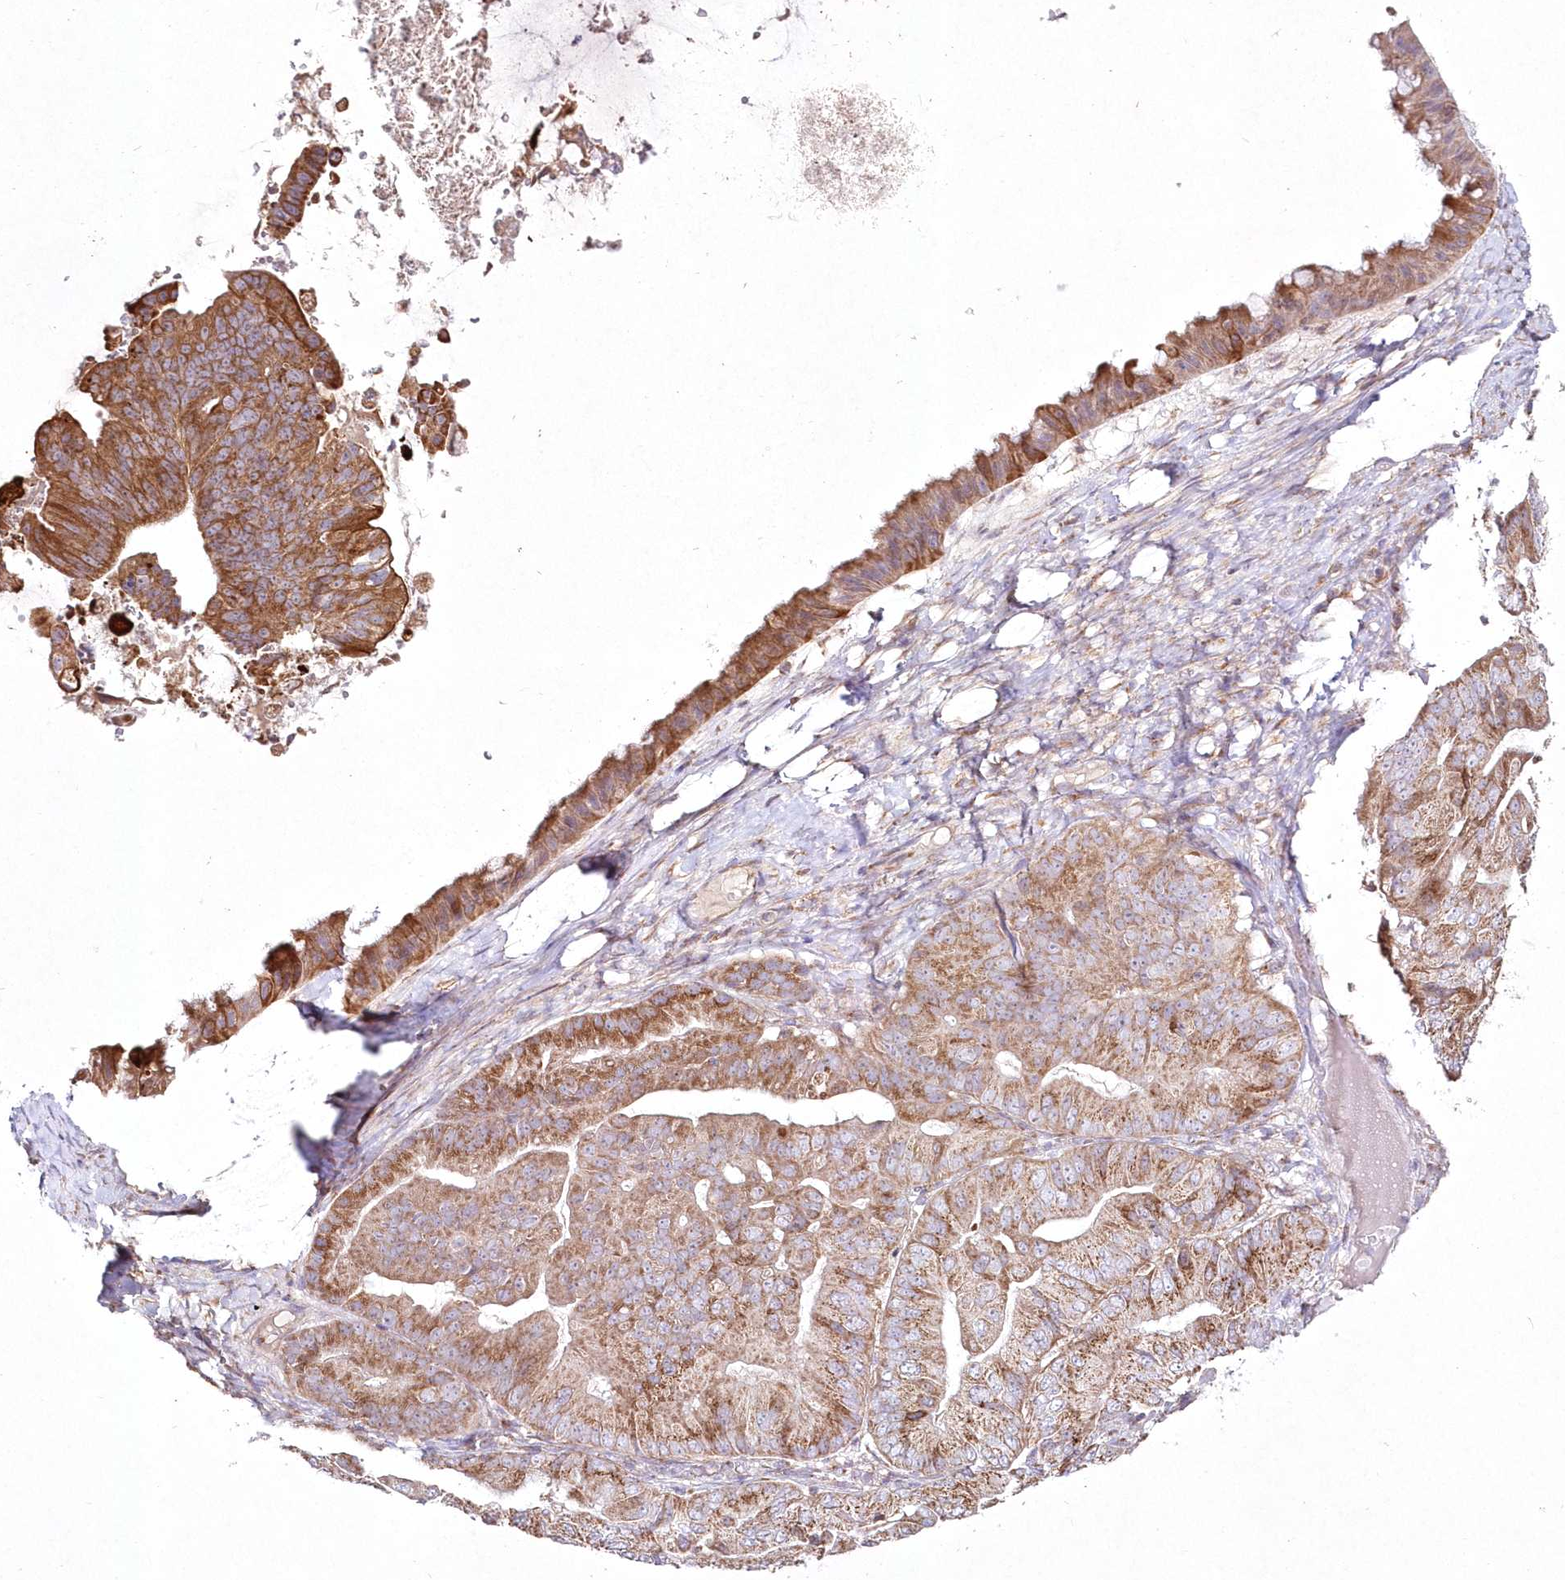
{"staining": {"intensity": "moderate", "quantity": ">75%", "location": "cytoplasmic/membranous"}, "tissue": "ovarian cancer", "cell_type": "Tumor cells", "image_type": "cancer", "snomed": [{"axis": "morphology", "description": "Cystadenocarcinoma, mucinous, NOS"}, {"axis": "topography", "description": "Ovary"}], "caption": "This is an image of immunohistochemistry staining of mucinous cystadenocarcinoma (ovarian), which shows moderate positivity in the cytoplasmic/membranous of tumor cells.", "gene": "DNA2", "patient": {"sex": "female", "age": 61}}